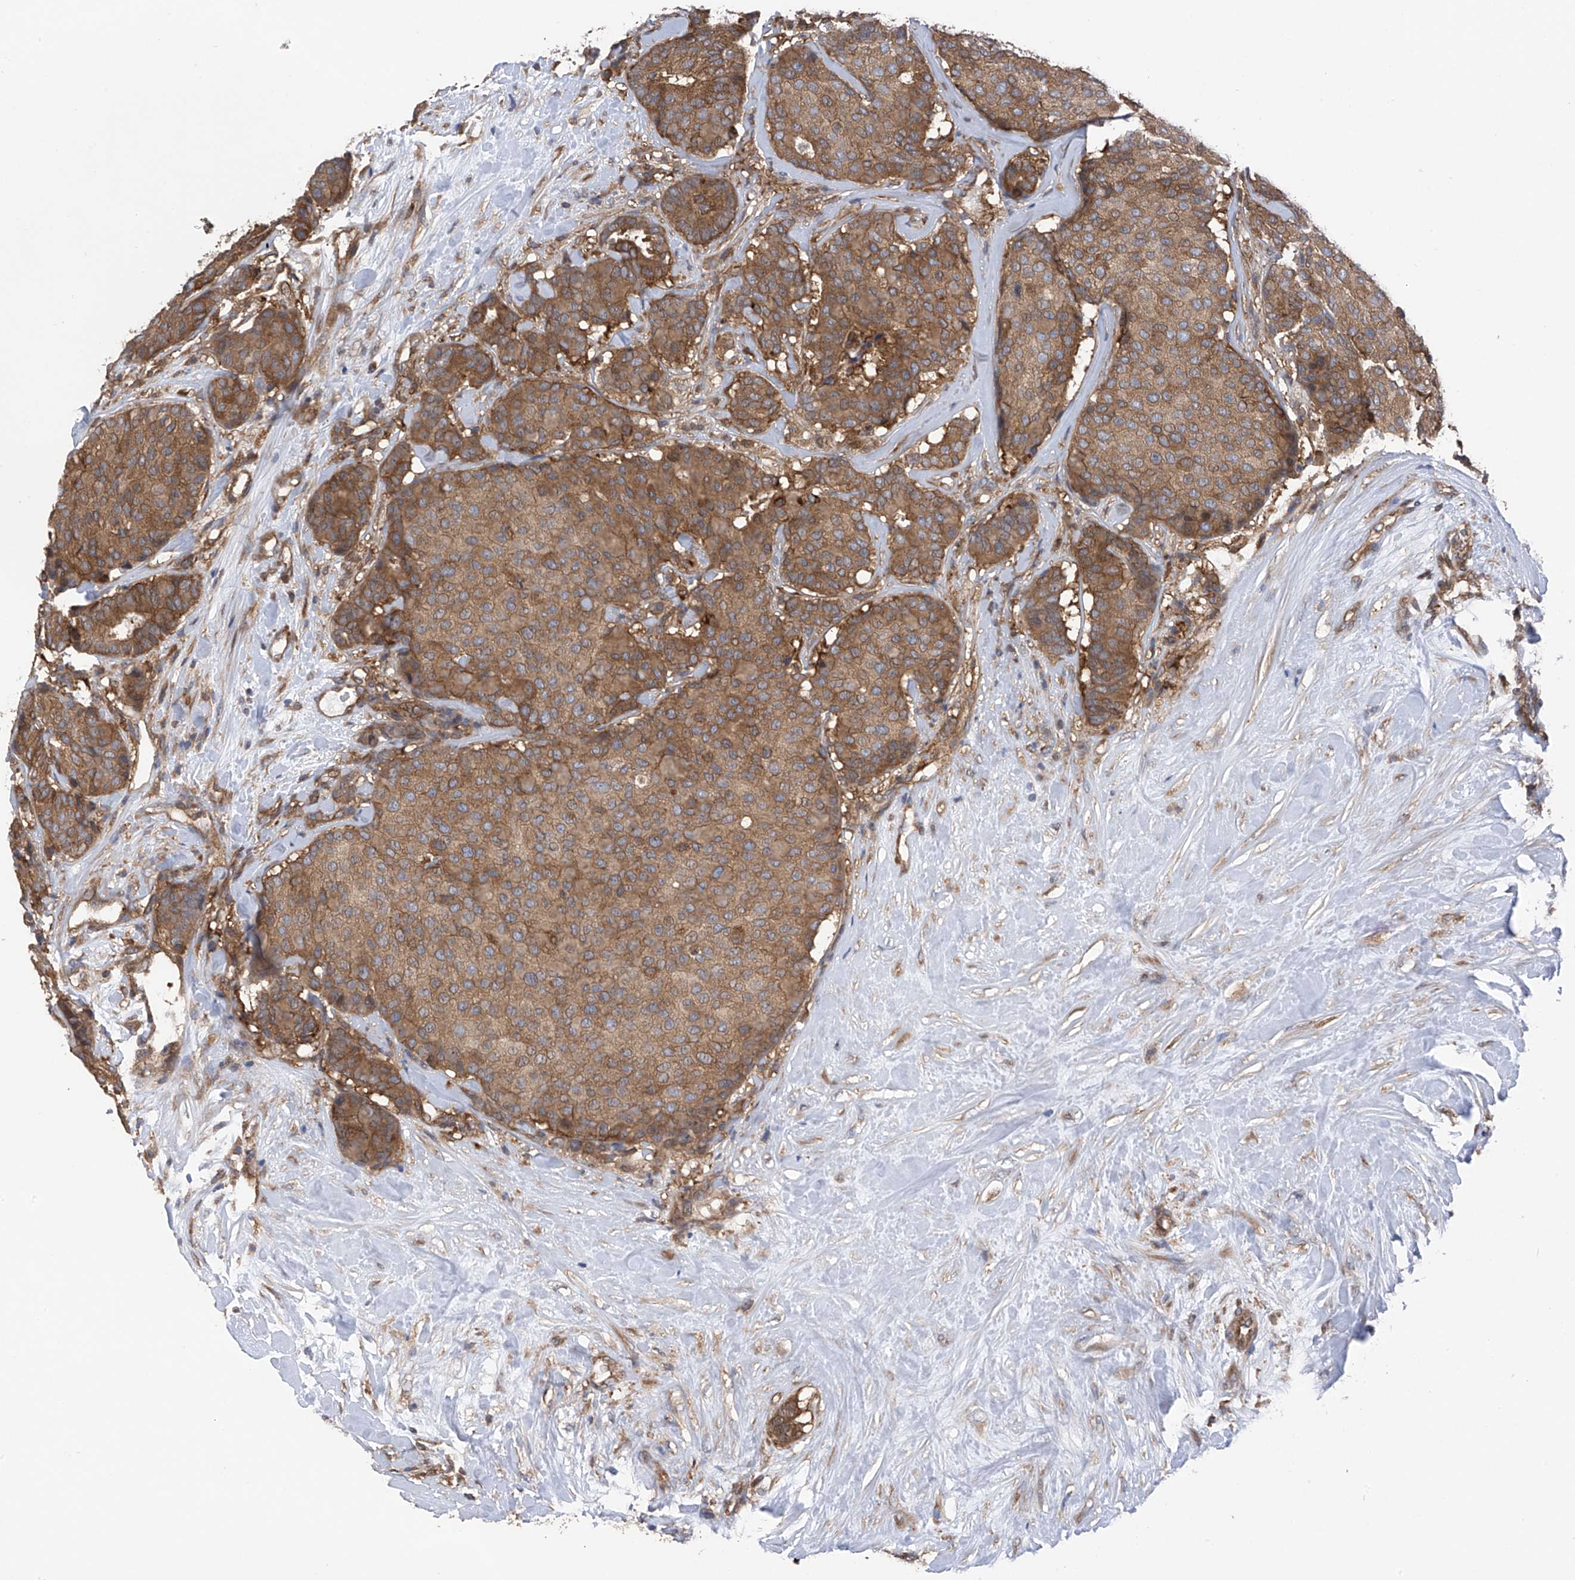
{"staining": {"intensity": "moderate", "quantity": ">75%", "location": "cytoplasmic/membranous"}, "tissue": "breast cancer", "cell_type": "Tumor cells", "image_type": "cancer", "snomed": [{"axis": "morphology", "description": "Duct carcinoma"}, {"axis": "topography", "description": "Breast"}], "caption": "IHC of breast cancer reveals medium levels of moderate cytoplasmic/membranous expression in about >75% of tumor cells. (IHC, brightfield microscopy, high magnification).", "gene": "CHPF", "patient": {"sex": "female", "age": 75}}